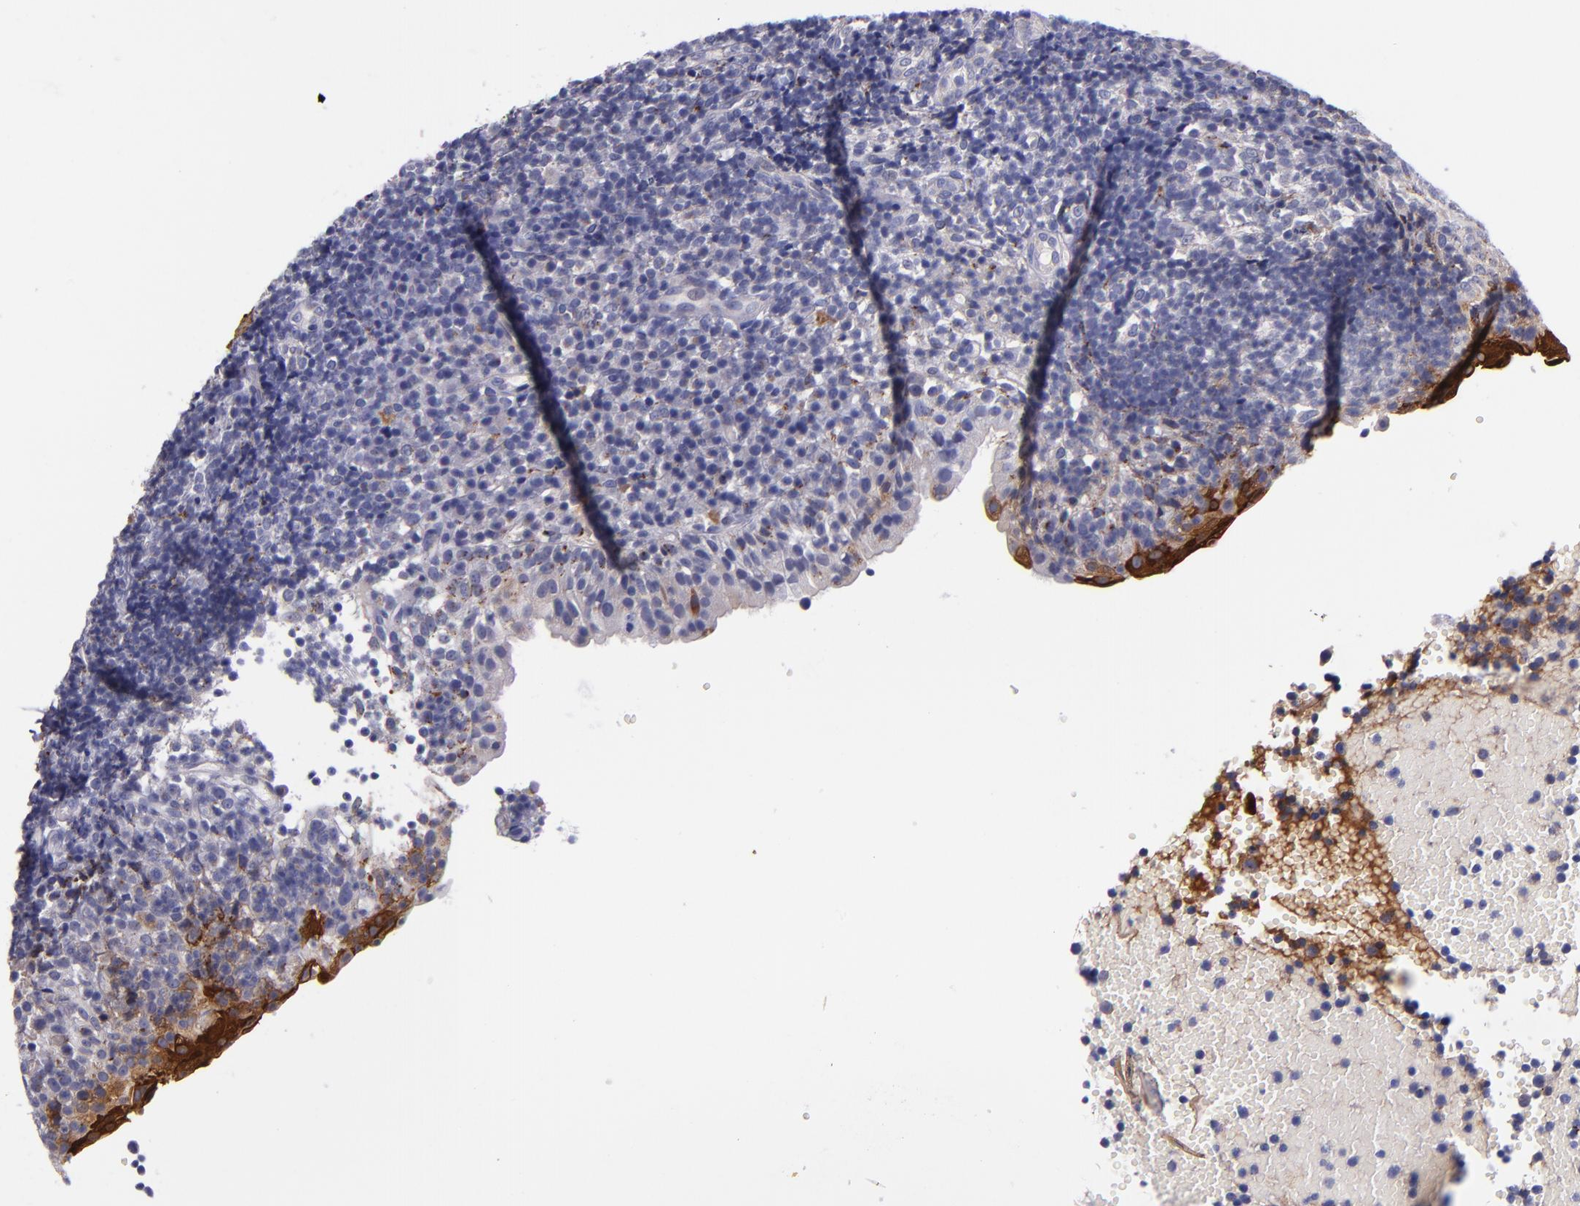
{"staining": {"intensity": "negative", "quantity": "none", "location": "none"}, "tissue": "tonsil", "cell_type": "Germinal center cells", "image_type": "normal", "snomed": [{"axis": "morphology", "description": "Normal tissue, NOS"}, {"axis": "topography", "description": "Tonsil"}], "caption": "Photomicrograph shows no significant protein staining in germinal center cells of benign tonsil.", "gene": "IVL", "patient": {"sex": "female", "age": 40}}